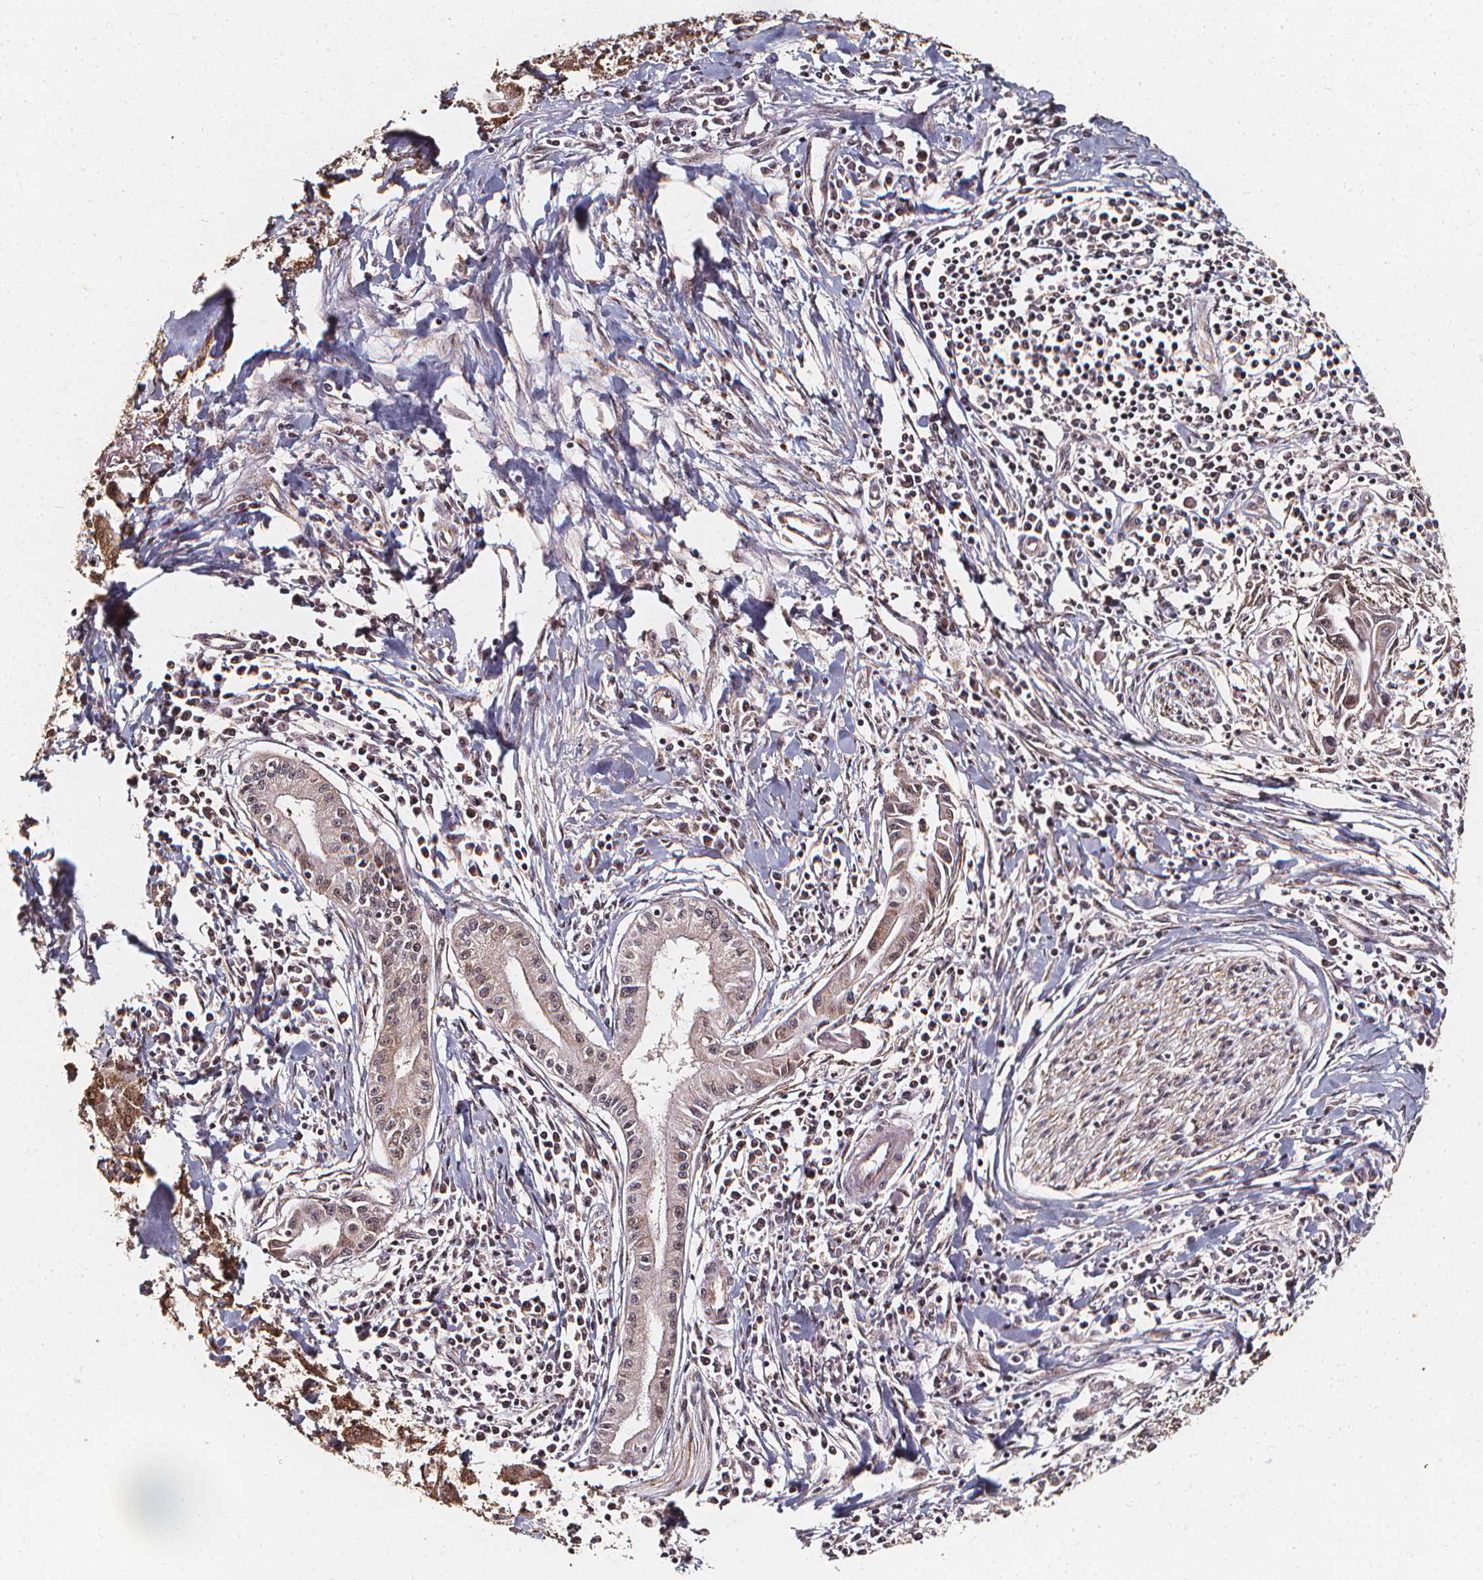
{"staining": {"intensity": "moderate", "quantity": ">75%", "location": "cytoplasmic/membranous,nuclear"}, "tissue": "pancreatic cancer", "cell_type": "Tumor cells", "image_type": "cancer", "snomed": [{"axis": "morphology", "description": "Adenocarcinoma, NOS"}, {"axis": "topography", "description": "Pancreas"}], "caption": "A histopathology image of adenocarcinoma (pancreatic) stained for a protein shows moderate cytoplasmic/membranous and nuclear brown staining in tumor cells. (IHC, brightfield microscopy, high magnification).", "gene": "SMN1", "patient": {"sex": "male", "age": 72}}